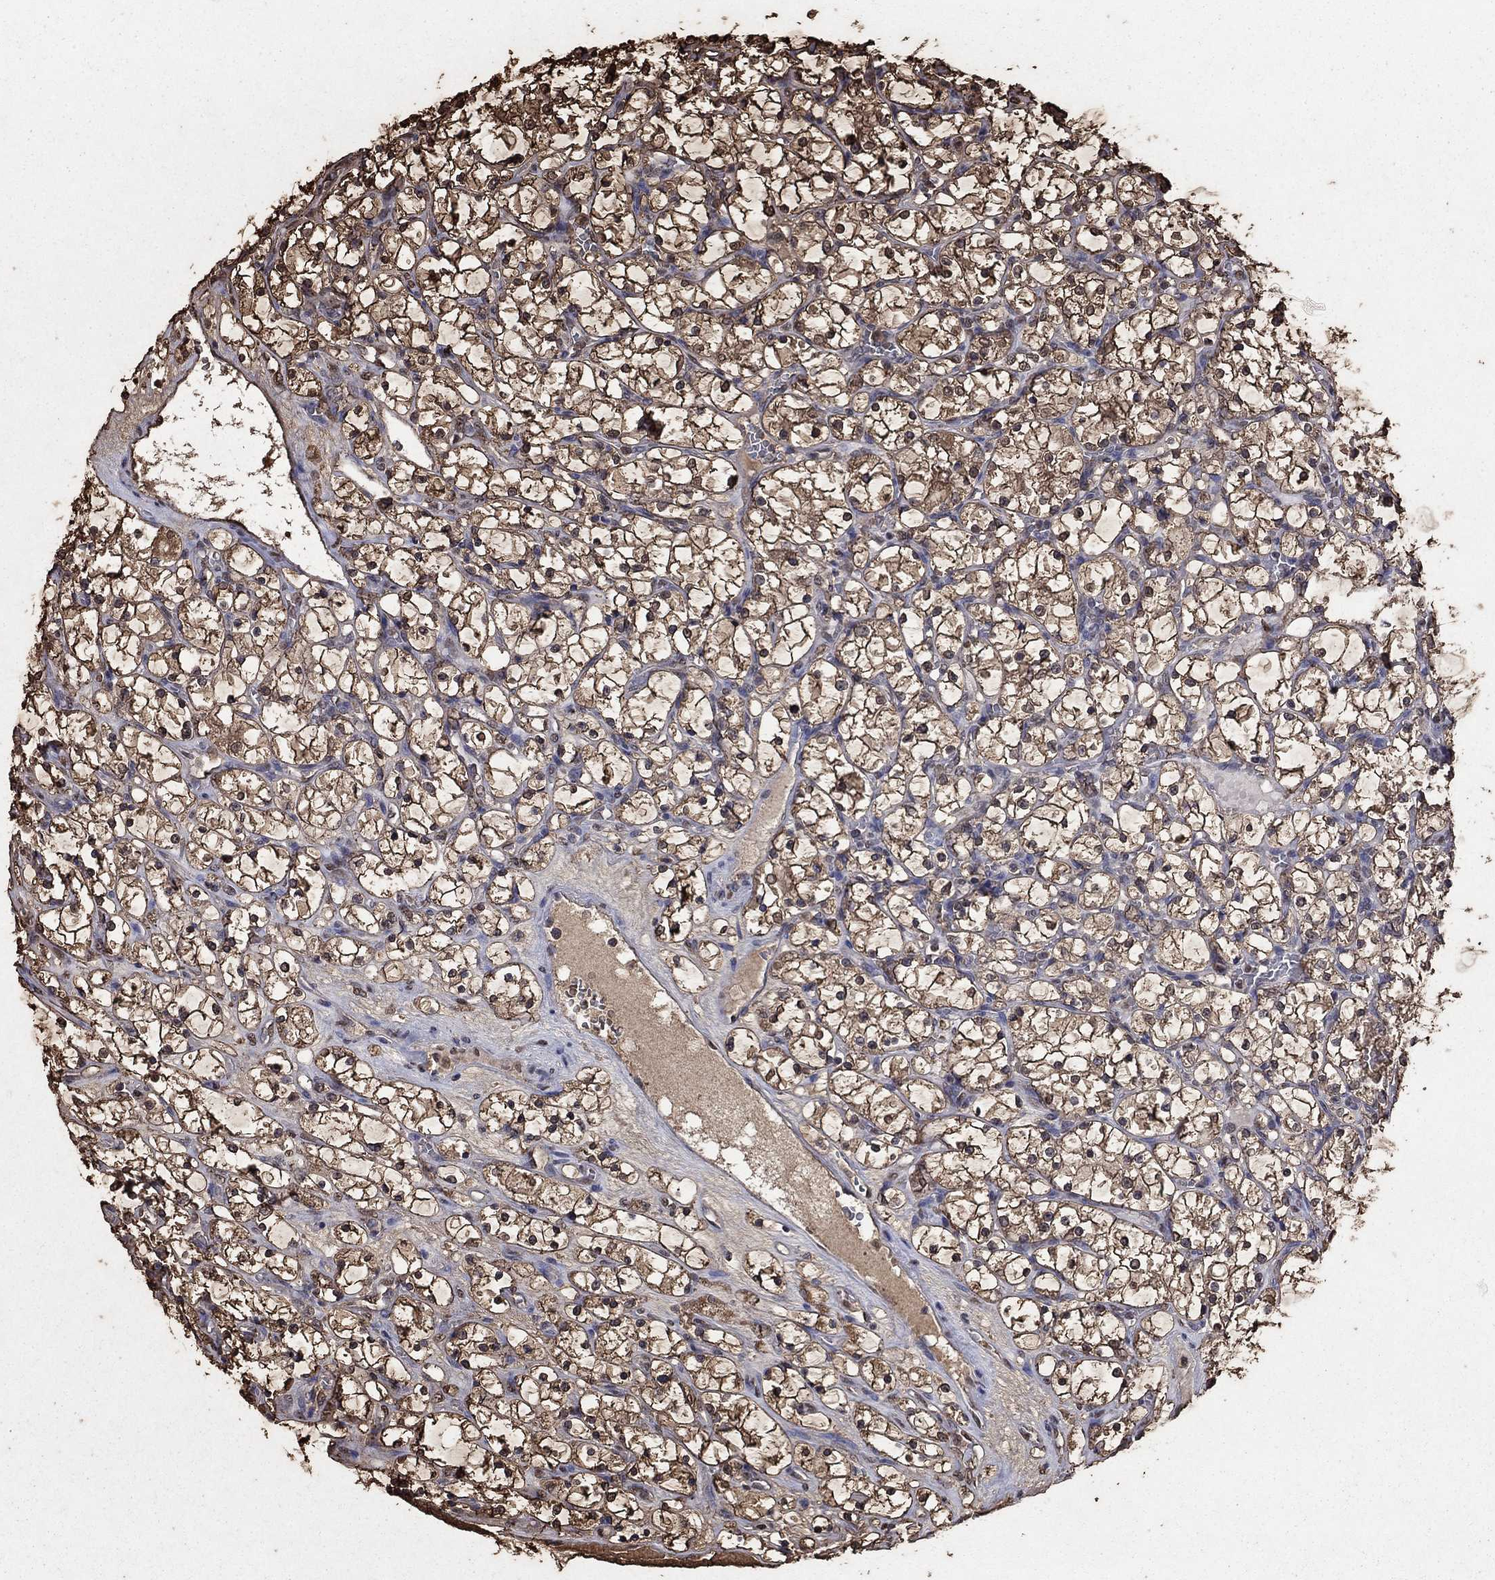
{"staining": {"intensity": "moderate", "quantity": "25%-75%", "location": "cytoplasmic/membranous,nuclear"}, "tissue": "renal cancer", "cell_type": "Tumor cells", "image_type": "cancer", "snomed": [{"axis": "morphology", "description": "Adenocarcinoma, NOS"}, {"axis": "topography", "description": "Kidney"}], "caption": "Protein staining by immunohistochemistry (IHC) reveals moderate cytoplasmic/membranous and nuclear staining in approximately 25%-75% of tumor cells in renal cancer (adenocarcinoma).", "gene": "GAPDH", "patient": {"sex": "female", "age": 69}}